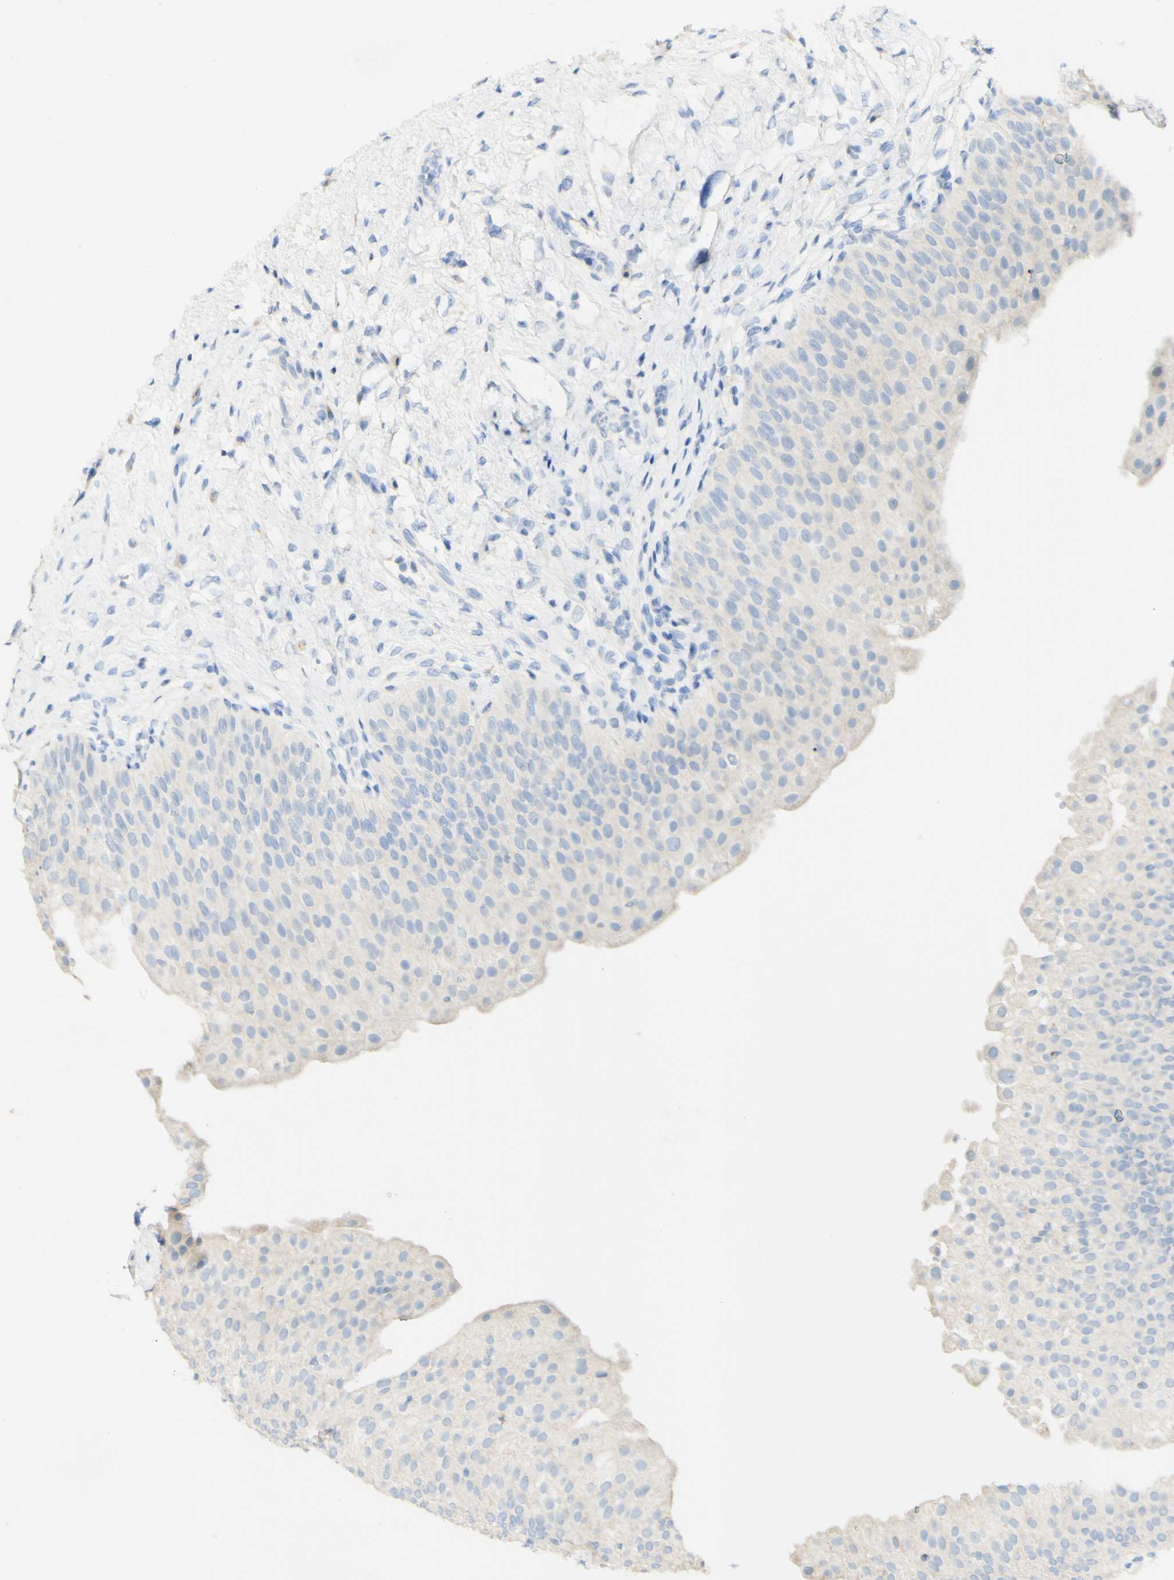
{"staining": {"intensity": "weak", "quantity": "<25%", "location": "cytoplasmic/membranous"}, "tissue": "urinary bladder", "cell_type": "Urothelial cells", "image_type": "normal", "snomed": [{"axis": "morphology", "description": "Normal tissue, NOS"}, {"axis": "topography", "description": "Urinary bladder"}], "caption": "Photomicrograph shows no protein expression in urothelial cells of unremarkable urinary bladder.", "gene": "FGF4", "patient": {"sex": "male", "age": 46}}